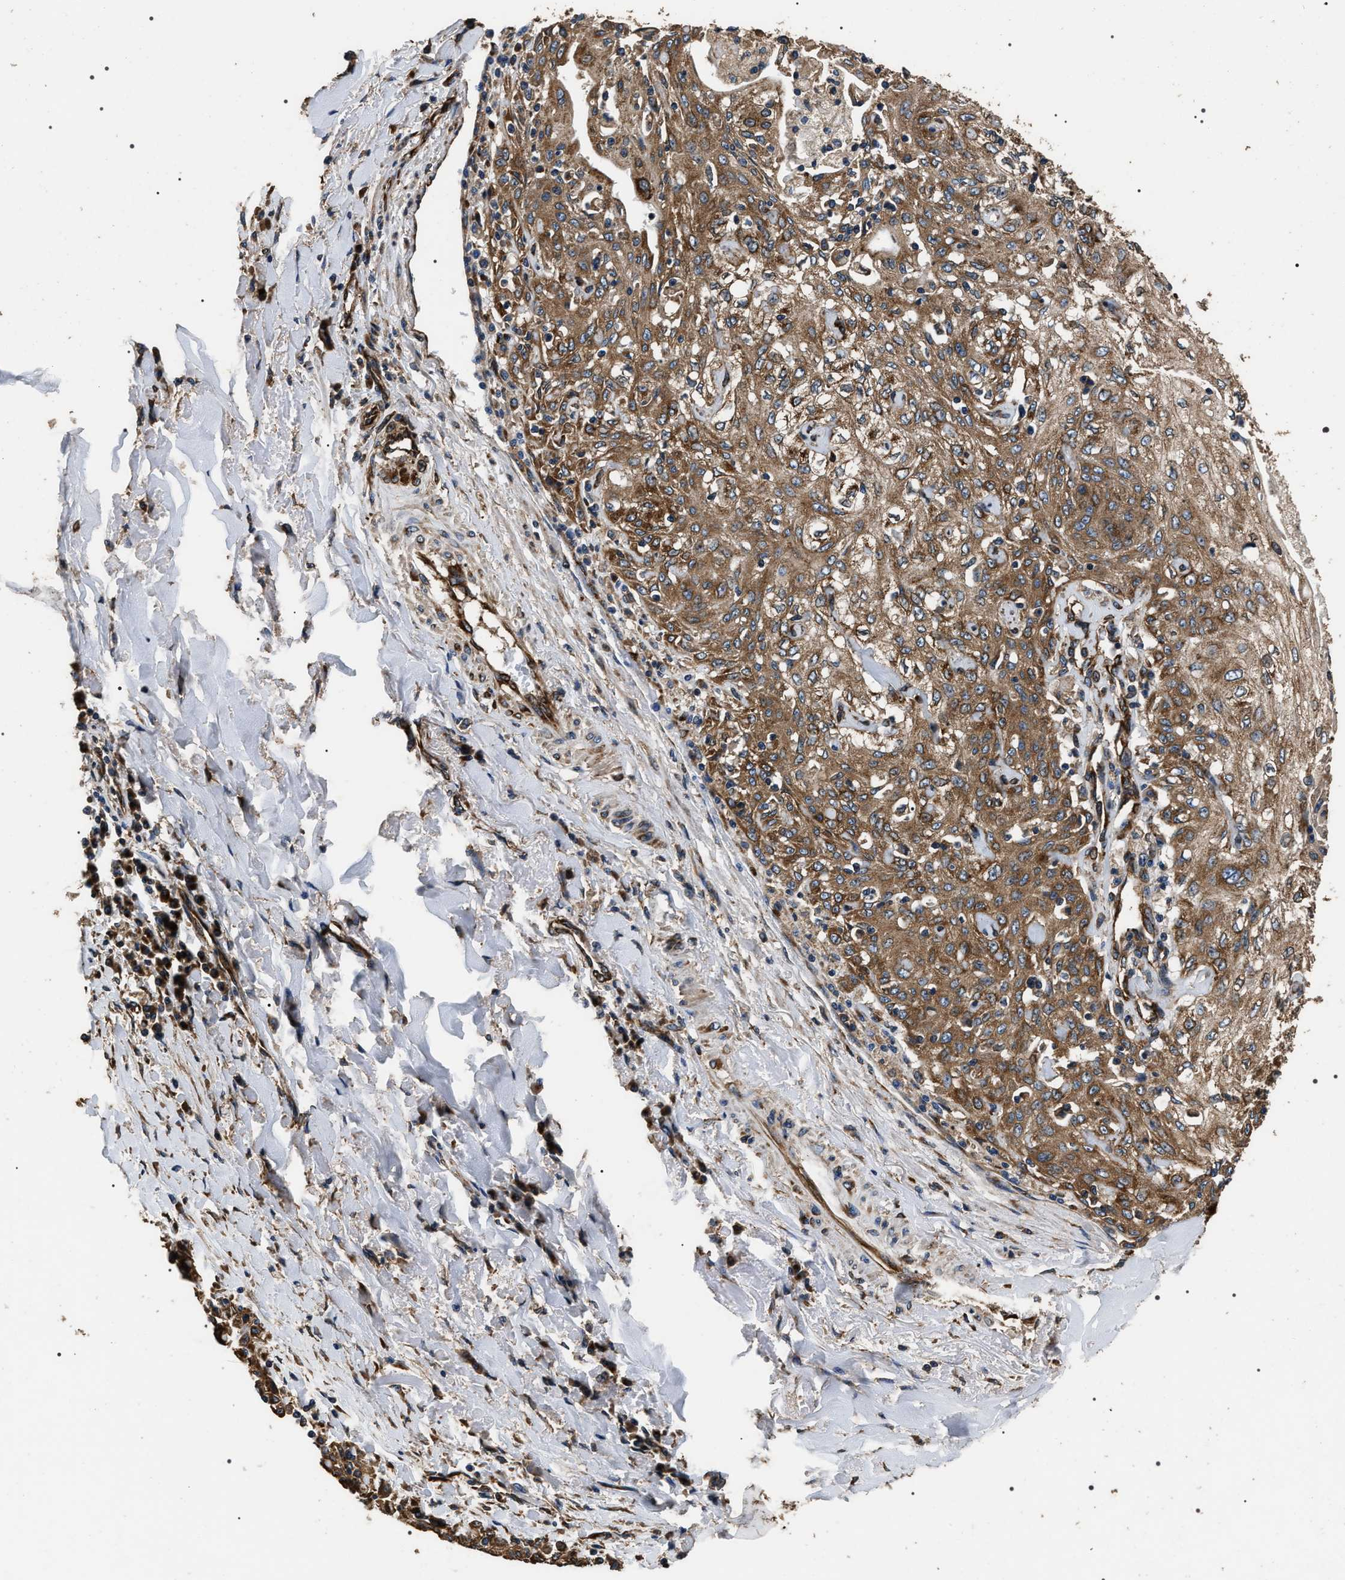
{"staining": {"intensity": "strong", "quantity": "25%-75%", "location": "cytoplasmic/membranous"}, "tissue": "skin cancer", "cell_type": "Tumor cells", "image_type": "cancer", "snomed": [{"axis": "morphology", "description": "Squamous cell carcinoma, NOS"}, {"axis": "morphology", "description": "Squamous cell carcinoma, metastatic, NOS"}, {"axis": "topography", "description": "Skin"}, {"axis": "topography", "description": "Lymph node"}], "caption": "Human skin cancer stained for a protein (brown) reveals strong cytoplasmic/membranous positive positivity in about 25%-75% of tumor cells.", "gene": "KTN1", "patient": {"sex": "male", "age": 75}}